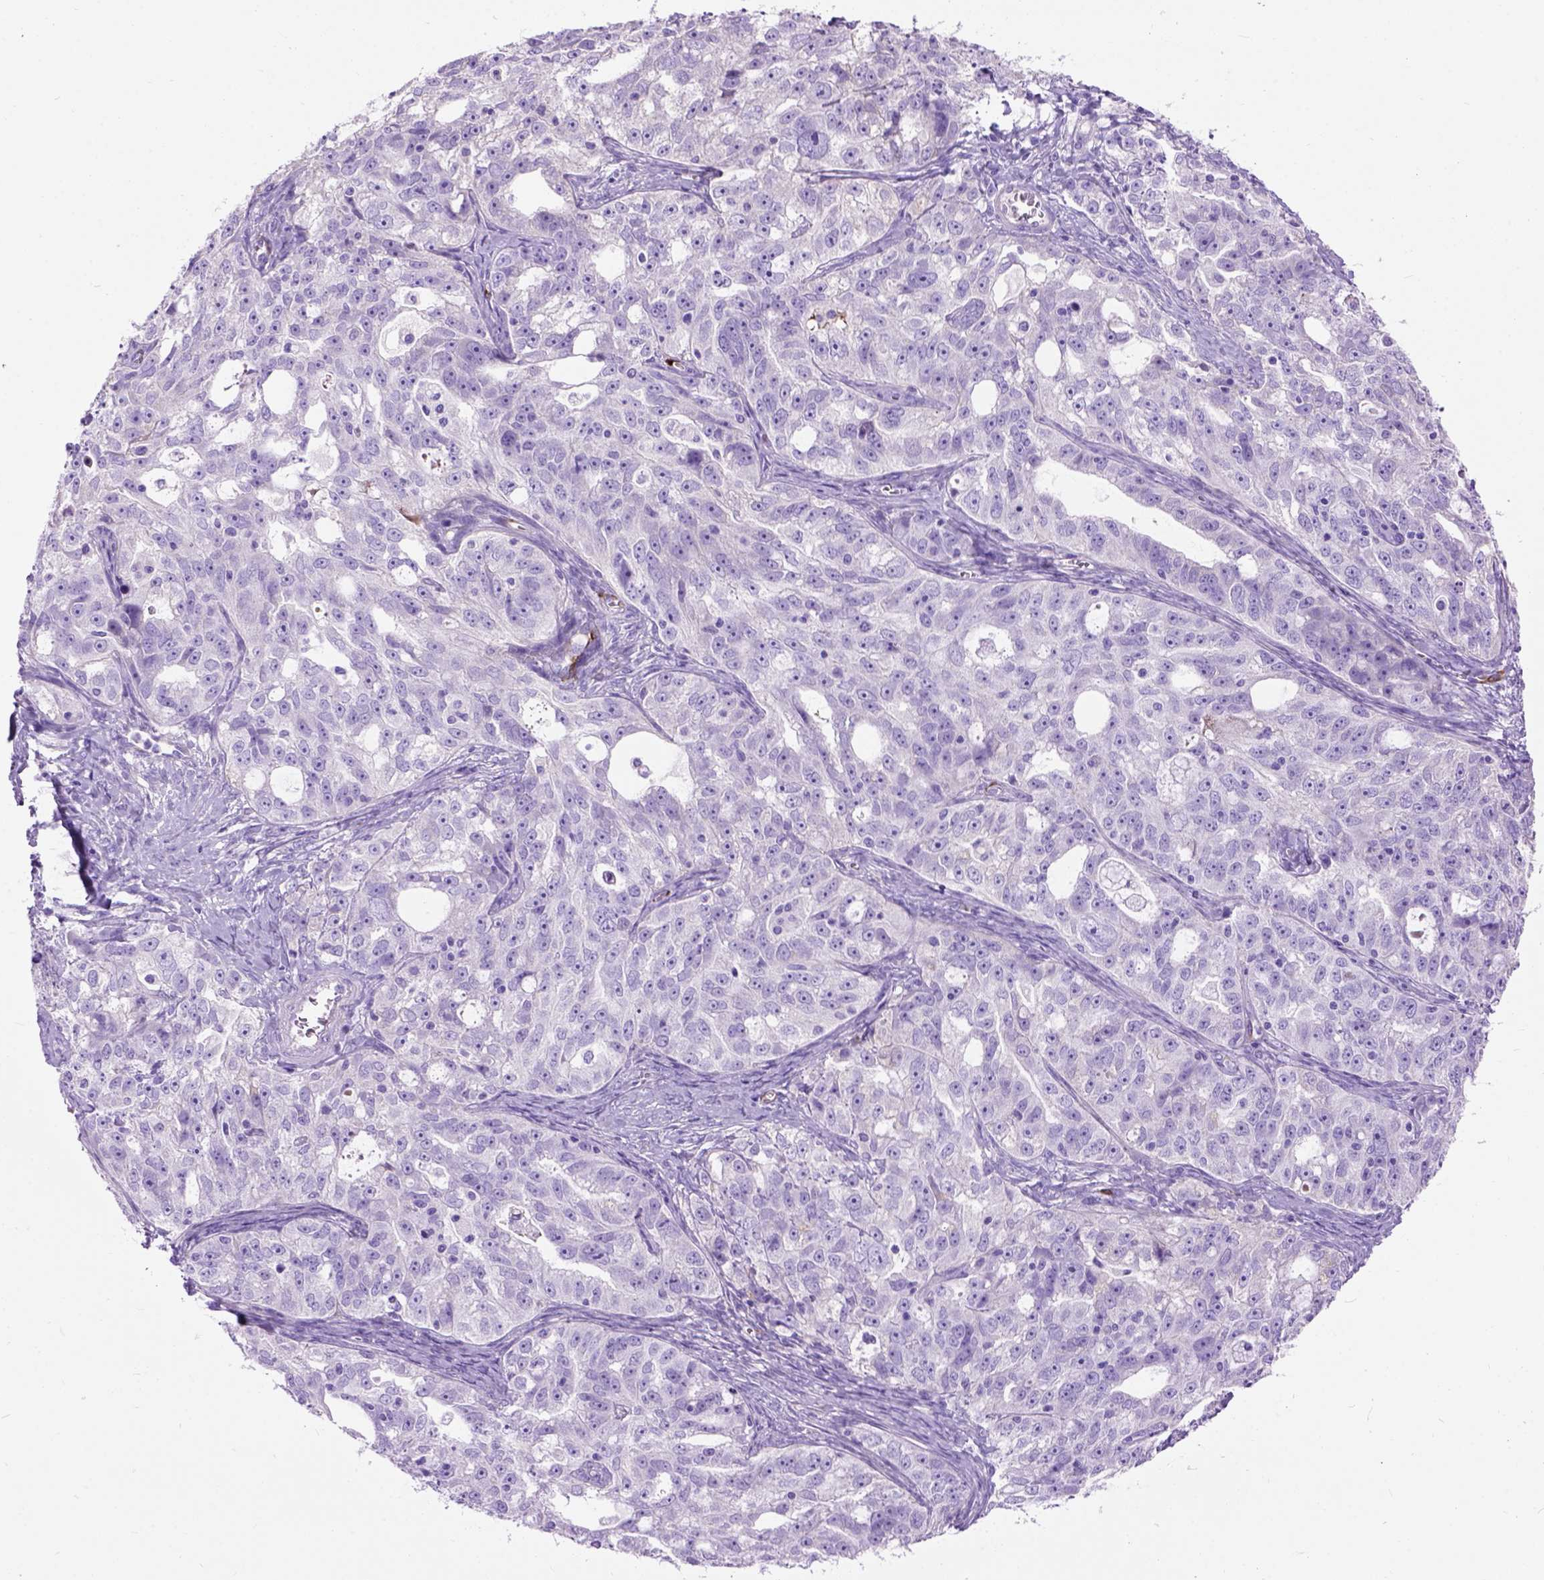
{"staining": {"intensity": "negative", "quantity": "none", "location": "none"}, "tissue": "ovarian cancer", "cell_type": "Tumor cells", "image_type": "cancer", "snomed": [{"axis": "morphology", "description": "Cystadenocarcinoma, serous, NOS"}, {"axis": "topography", "description": "Ovary"}], "caption": "Tumor cells show no significant expression in serous cystadenocarcinoma (ovarian). Nuclei are stained in blue.", "gene": "MAPT", "patient": {"sex": "female", "age": 51}}